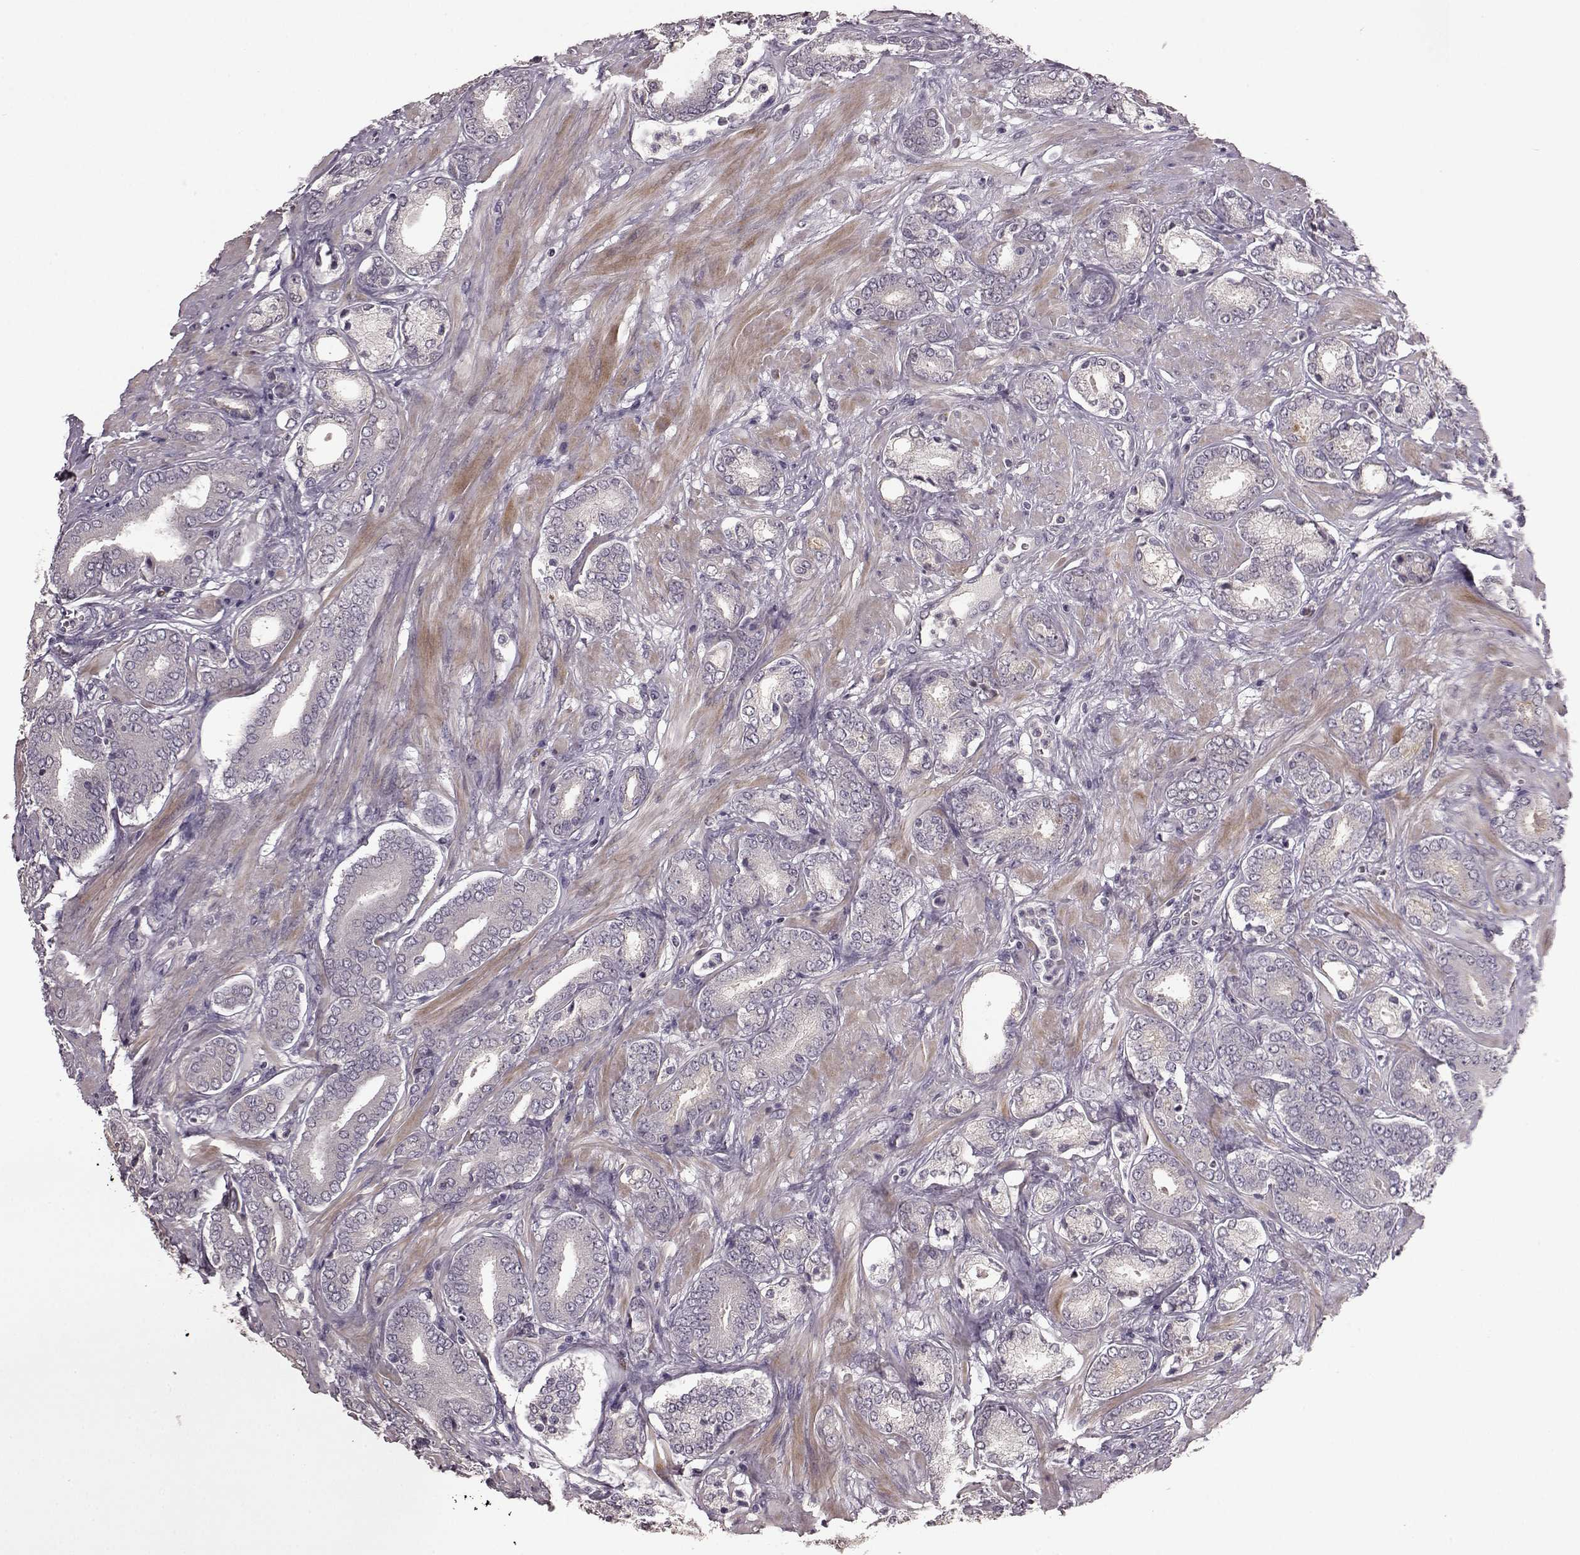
{"staining": {"intensity": "negative", "quantity": "none", "location": "none"}, "tissue": "prostate cancer", "cell_type": "Tumor cells", "image_type": "cancer", "snomed": [{"axis": "morphology", "description": "Adenocarcinoma, High grade"}, {"axis": "topography", "description": "Prostate"}], "caption": "Prostate cancer was stained to show a protein in brown. There is no significant staining in tumor cells. (IHC, brightfield microscopy, high magnification).", "gene": "SLC52A3", "patient": {"sex": "male", "age": 56}}